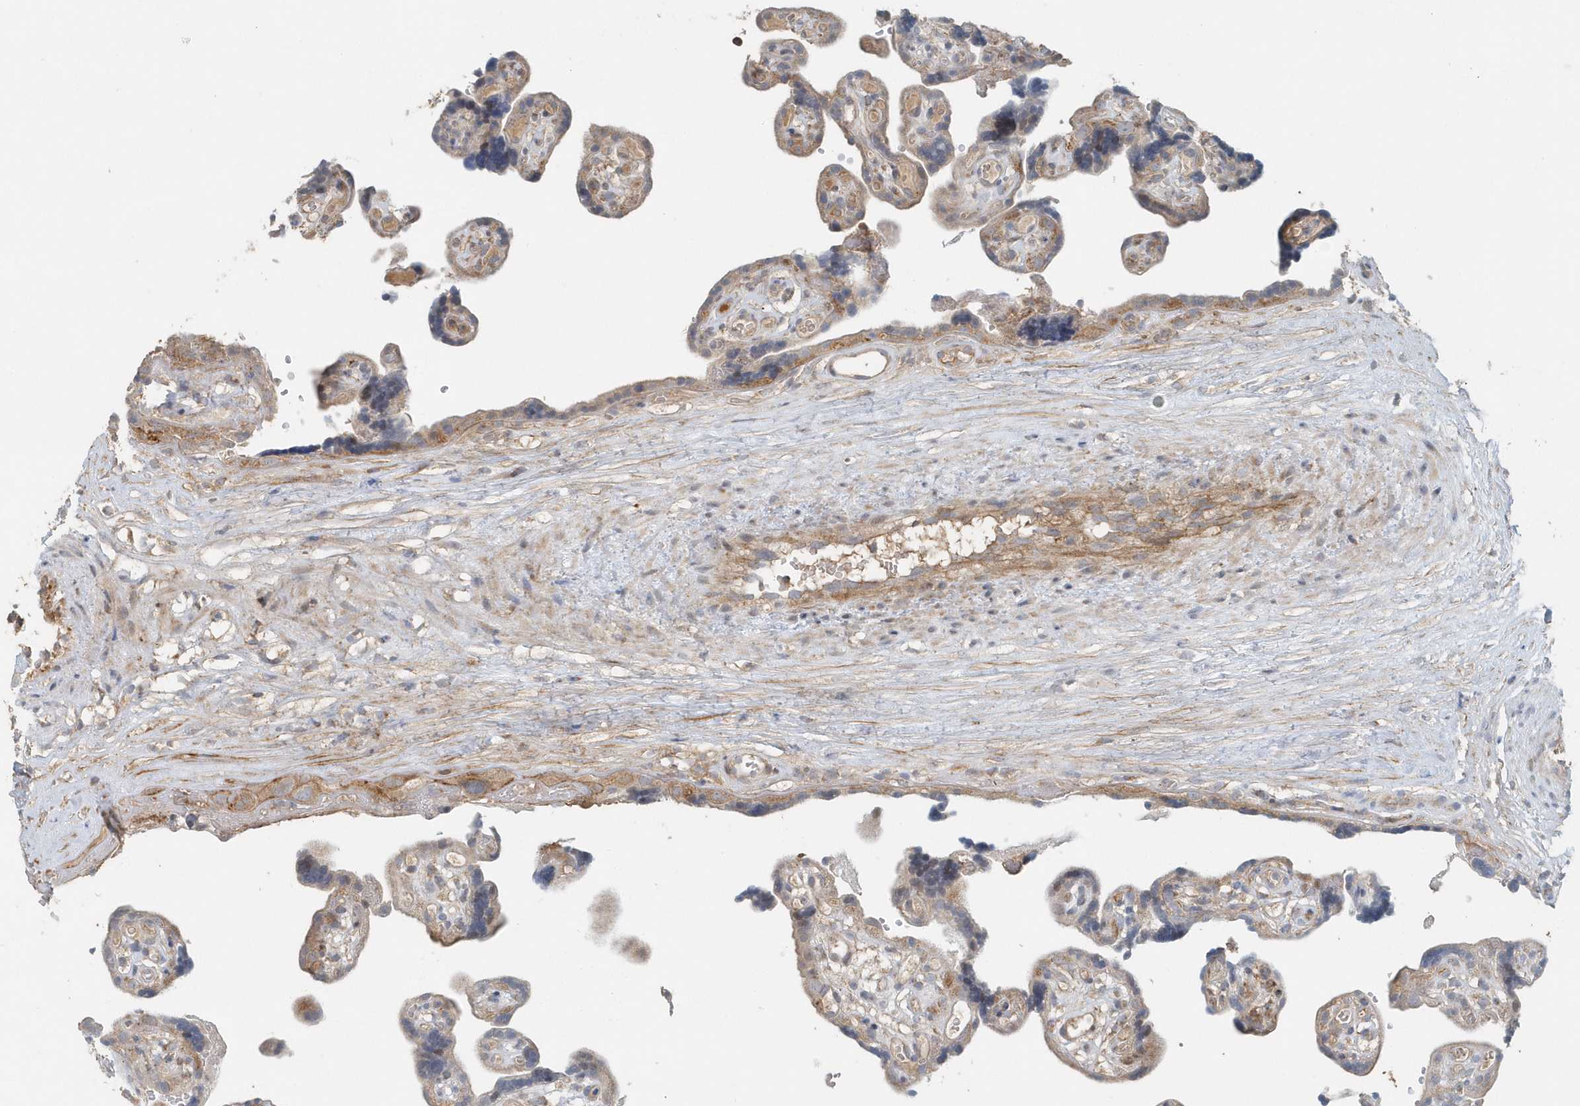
{"staining": {"intensity": "moderate", "quantity": ">75%", "location": "cytoplasmic/membranous,nuclear"}, "tissue": "placenta", "cell_type": "Trophoblastic cells", "image_type": "normal", "snomed": [{"axis": "morphology", "description": "Normal tissue, NOS"}, {"axis": "topography", "description": "Placenta"}], "caption": "Protein expression analysis of normal placenta displays moderate cytoplasmic/membranous,nuclear expression in approximately >75% of trophoblastic cells. Immunohistochemistry (ihc) stains the protein of interest in brown and the nuclei are stained blue.", "gene": "MMUT", "patient": {"sex": "female", "age": 30}}